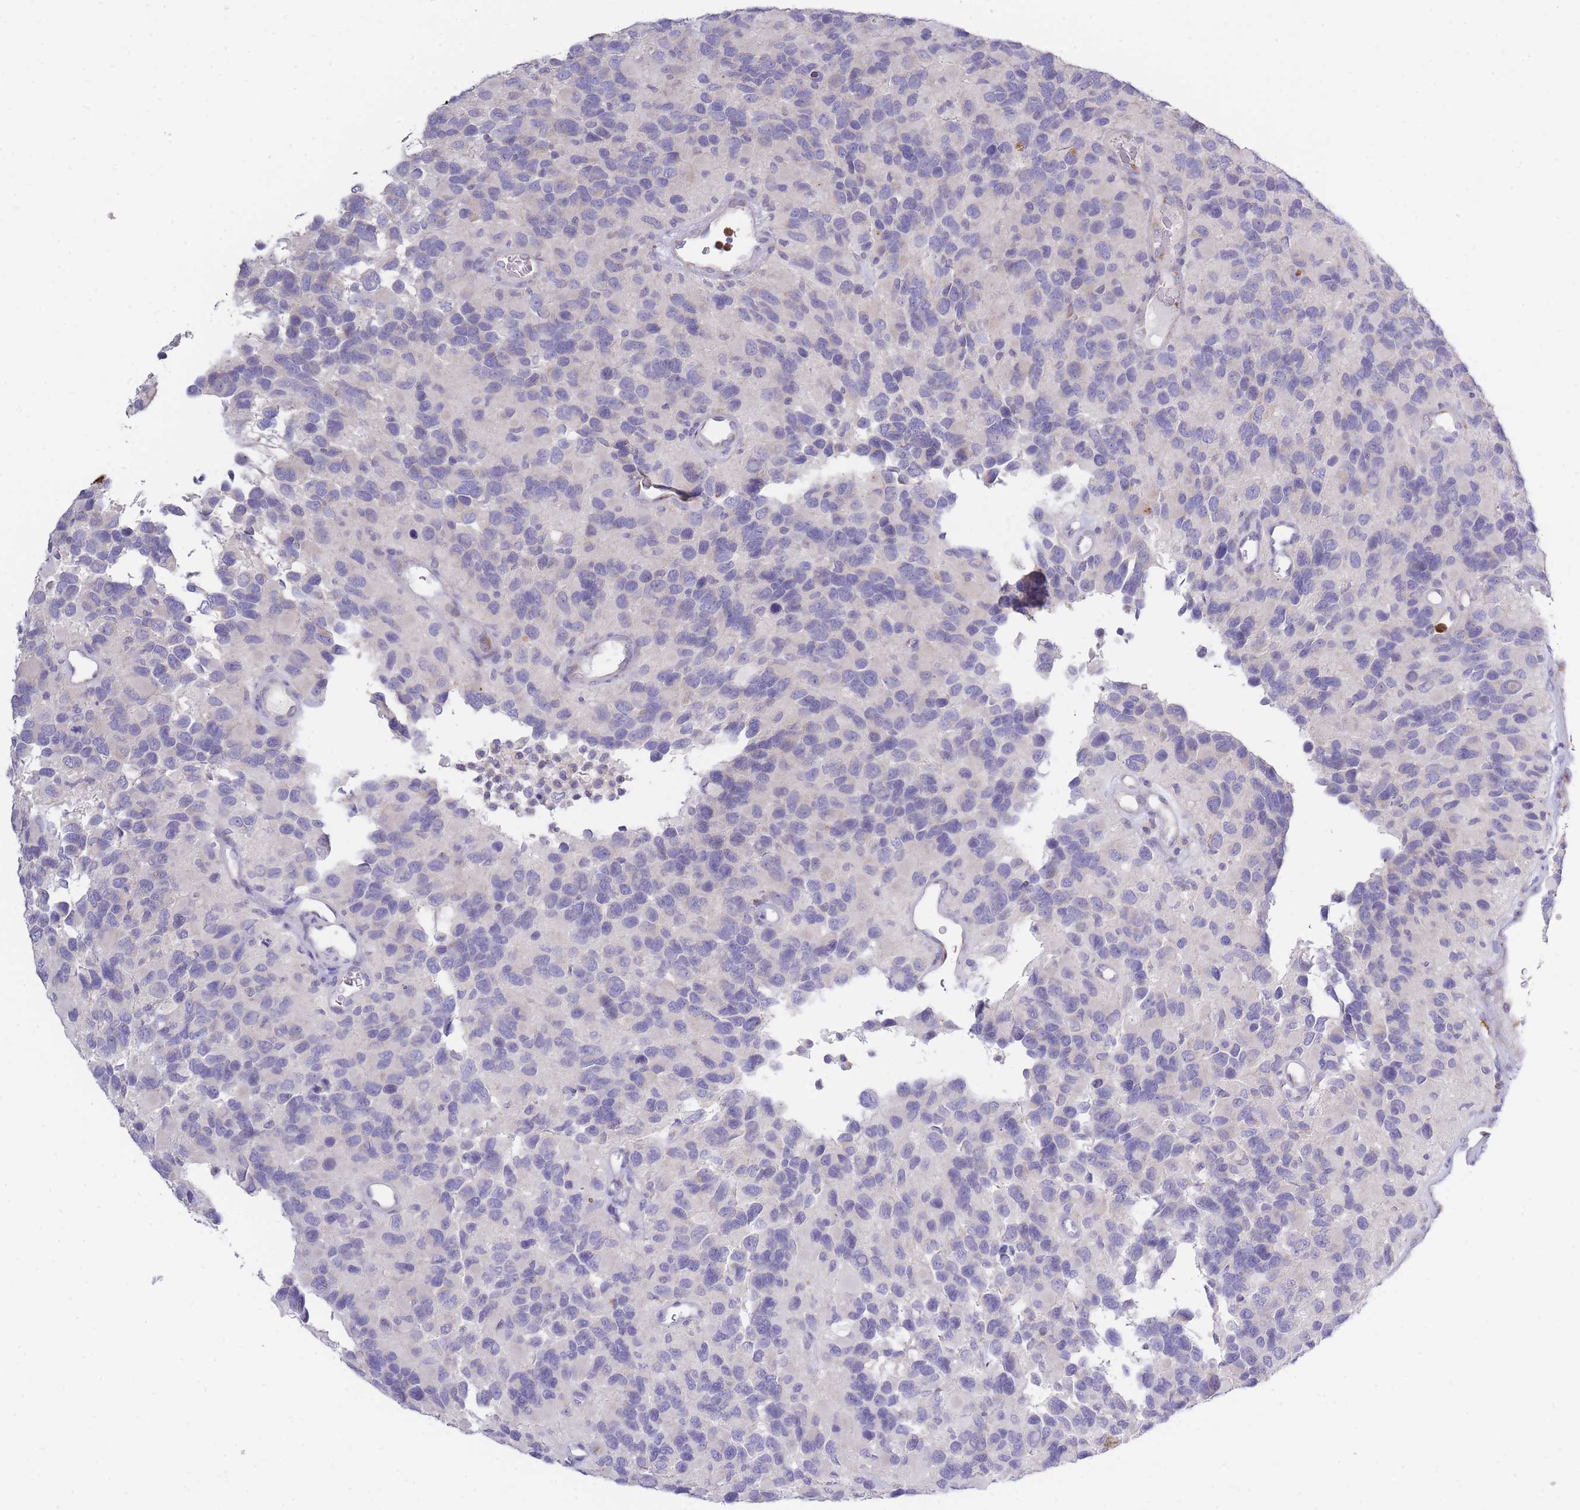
{"staining": {"intensity": "negative", "quantity": "none", "location": "none"}, "tissue": "glioma", "cell_type": "Tumor cells", "image_type": "cancer", "snomed": [{"axis": "morphology", "description": "Glioma, malignant, High grade"}, {"axis": "topography", "description": "Brain"}], "caption": "This is a photomicrograph of immunohistochemistry (IHC) staining of malignant glioma (high-grade), which shows no expression in tumor cells.", "gene": "CENPM", "patient": {"sex": "male", "age": 77}}